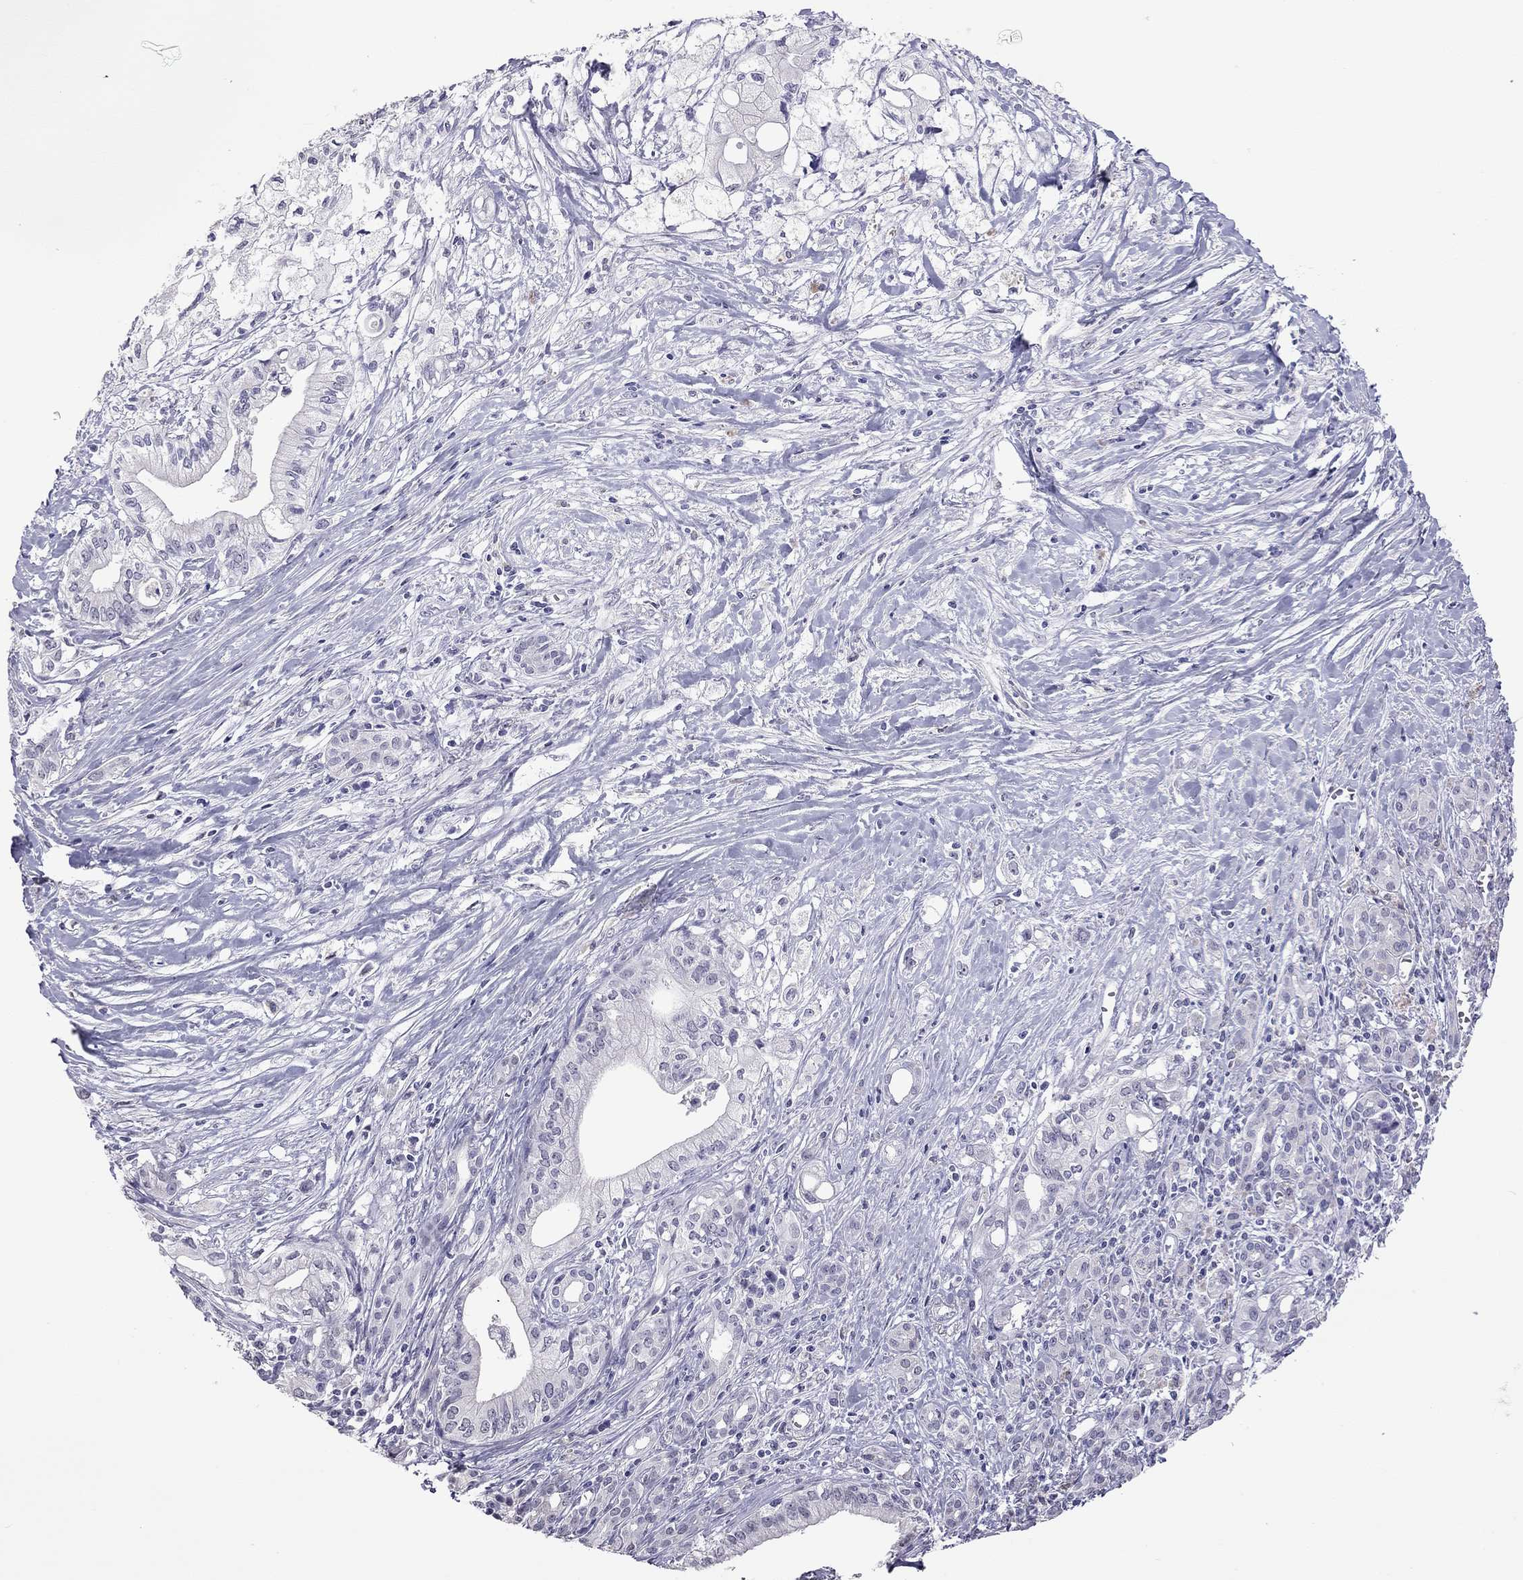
{"staining": {"intensity": "negative", "quantity": "none", "location": "none"}, "tissue": "pancreatic cancer", "cell_type": "Tumor cells", "image_type": "cancer", "snomed": [{"axis": "morphology", "description": "Adenocarcinoma, NOS"}, {"axis": "topography", "description": "Pancreas"}], "caption": "A photomicrograph of human pancreatic adenocarcinoma is negative for staining in tumor cells.", "gene": "PPP1R3A", "patient": {"sex": "male", "age": 71}}